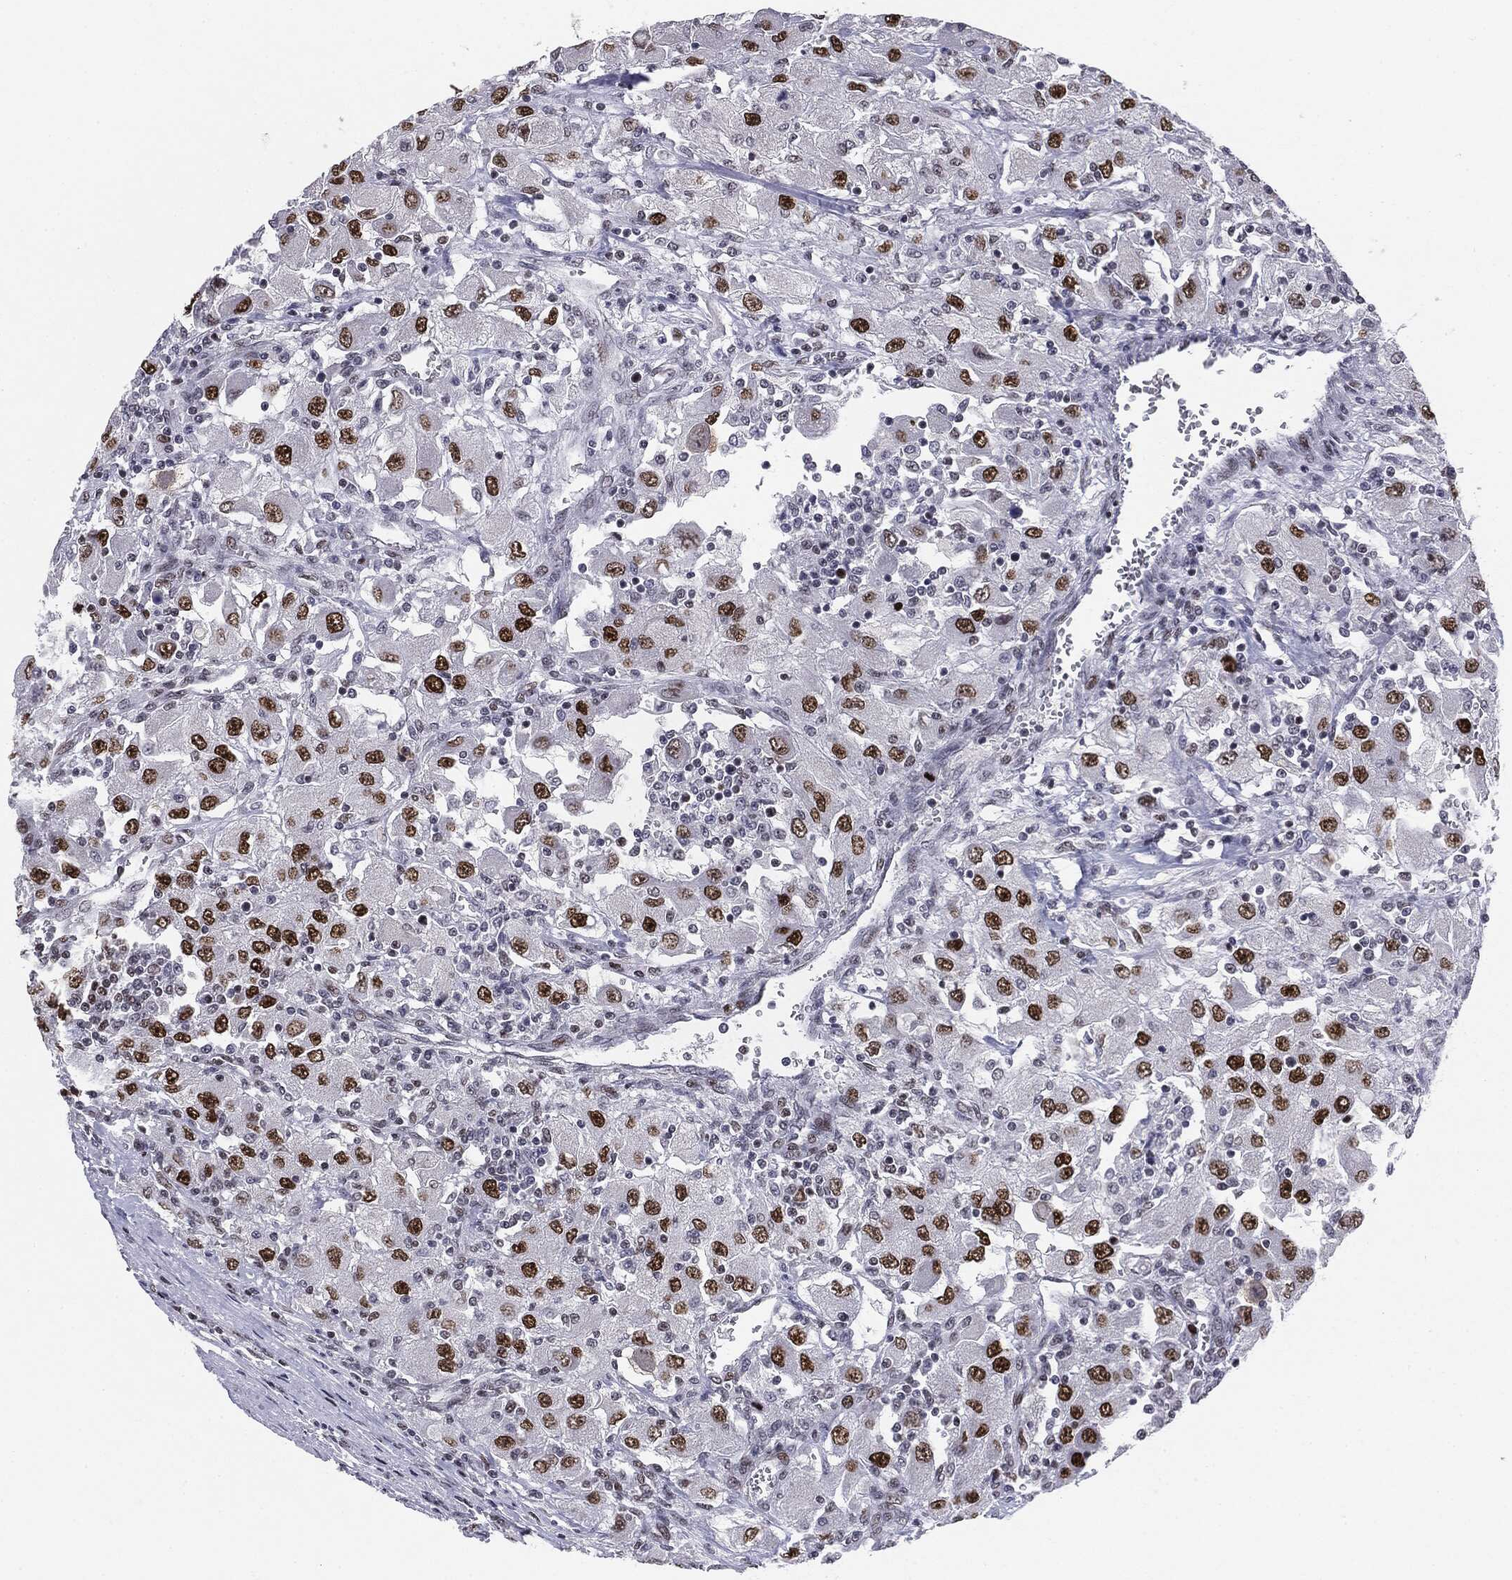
{"staining": {"intensity": "strong", "quantity": ">75%", "location": "nuclear"}, "tissue": "renal cancer", "cell_type": "Tumor cells", "image_type": "cancer", "snomed": [{"axis": "morphology", "description": "Adenocarcinoma, NOS"}, {"axis": "topography", "description": "Kidney"}], "caption": "DAB (3,3'-diaminobenzidine) immunohistochemical staining of human renal cancer exhibits strong nuclear protein positivity in about >75% of tumor cells.", "gene": "MDC1", "patient": {"sex": "female", "age": 67}}